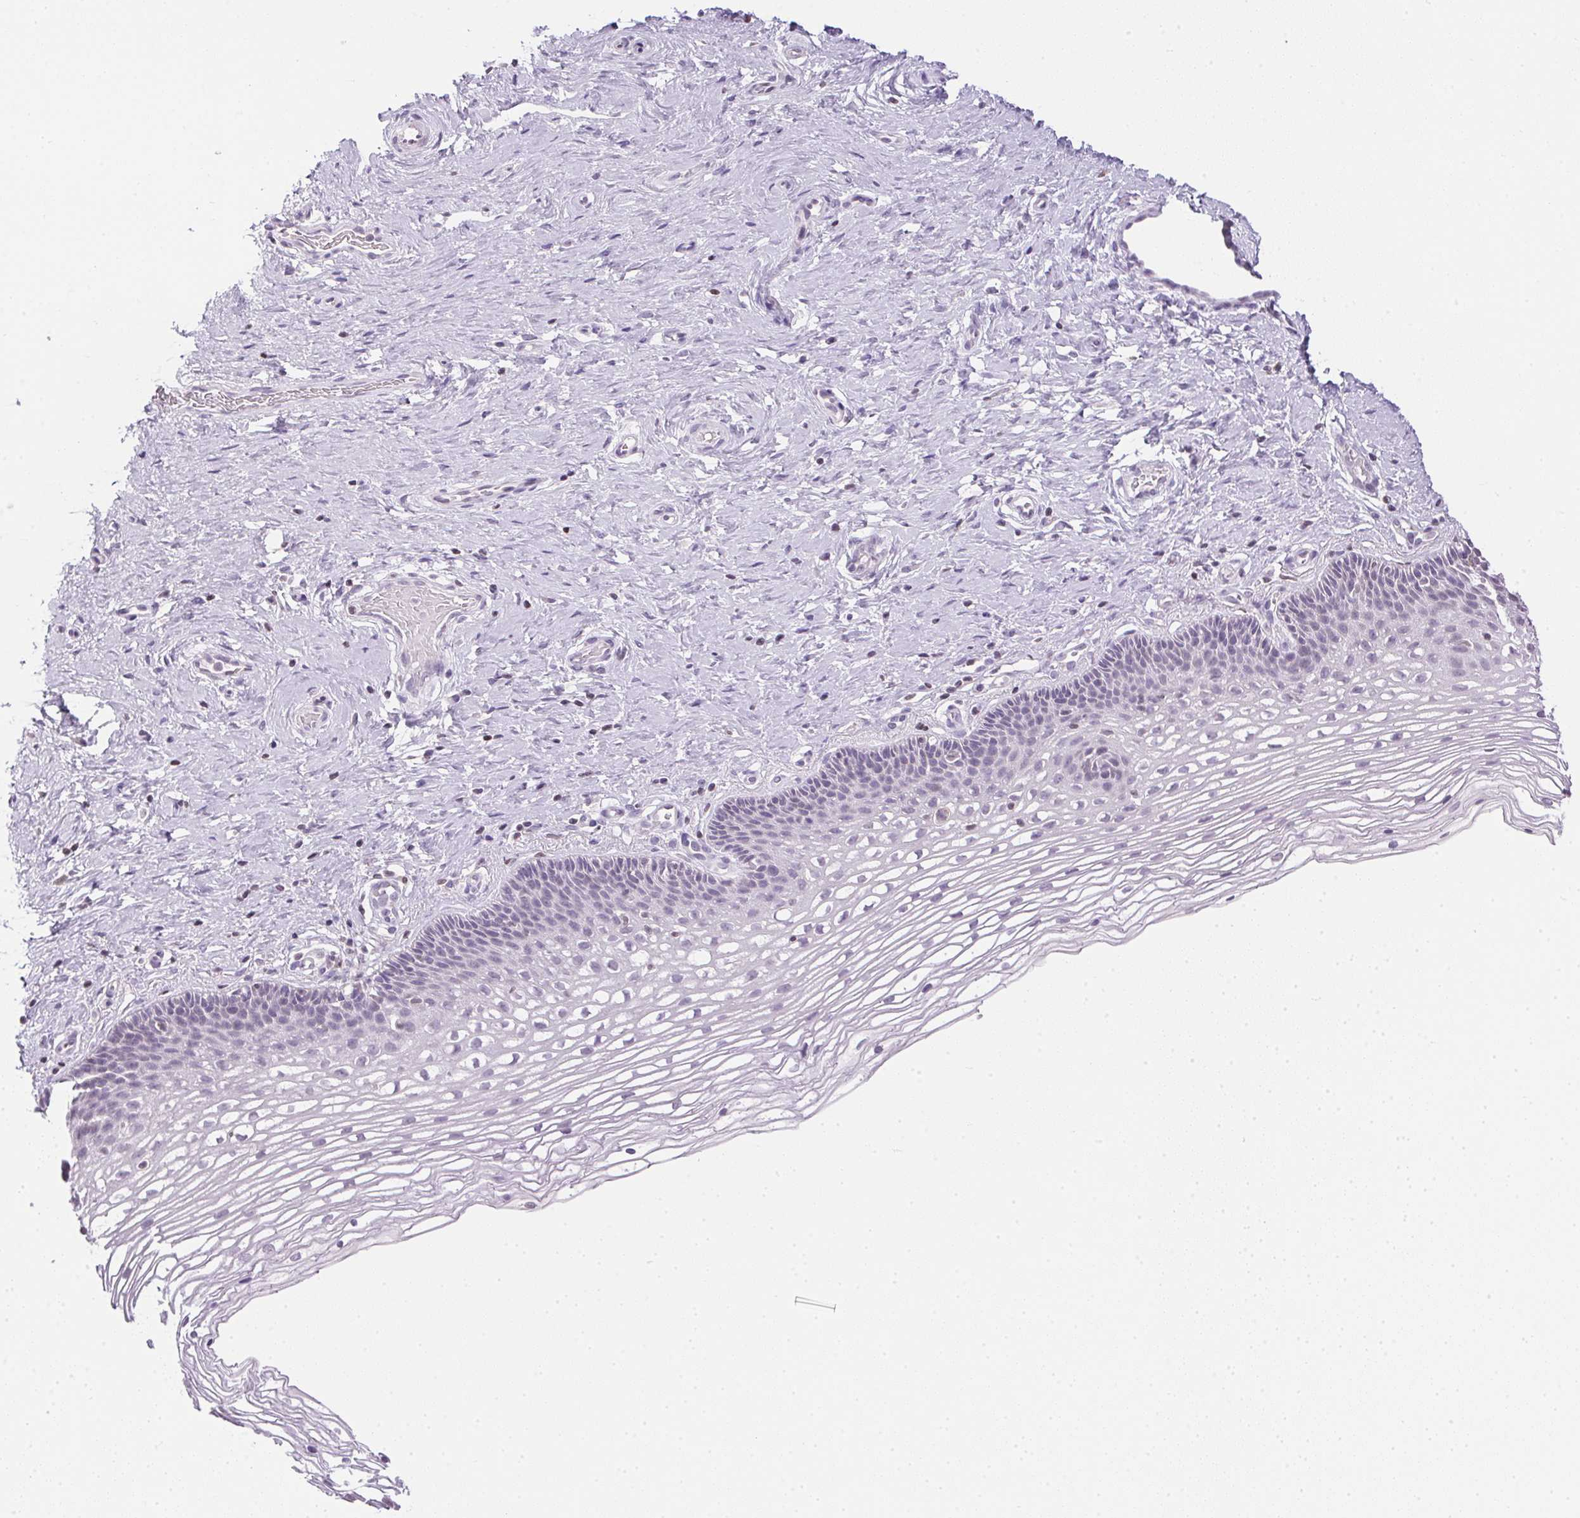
{"staining": {"intensity": "negative", "quantity": "none", "location": "none"}, "tissue": "cervix", "cell_type": "Glandular cells", "image_type": "normal", "snomed": [{"axis": "morphology", "description": "Normal tissue, NOS"}, {"axis": "topography", "description": "Cervix"}], "caption": "There is no significant expression in glandular cells of cervix. (Immunohistochemistry (ihc), brightfield microscopy, high magnification).", "gene": "PRL", "patient": {"sex": "female", "age": 34}}